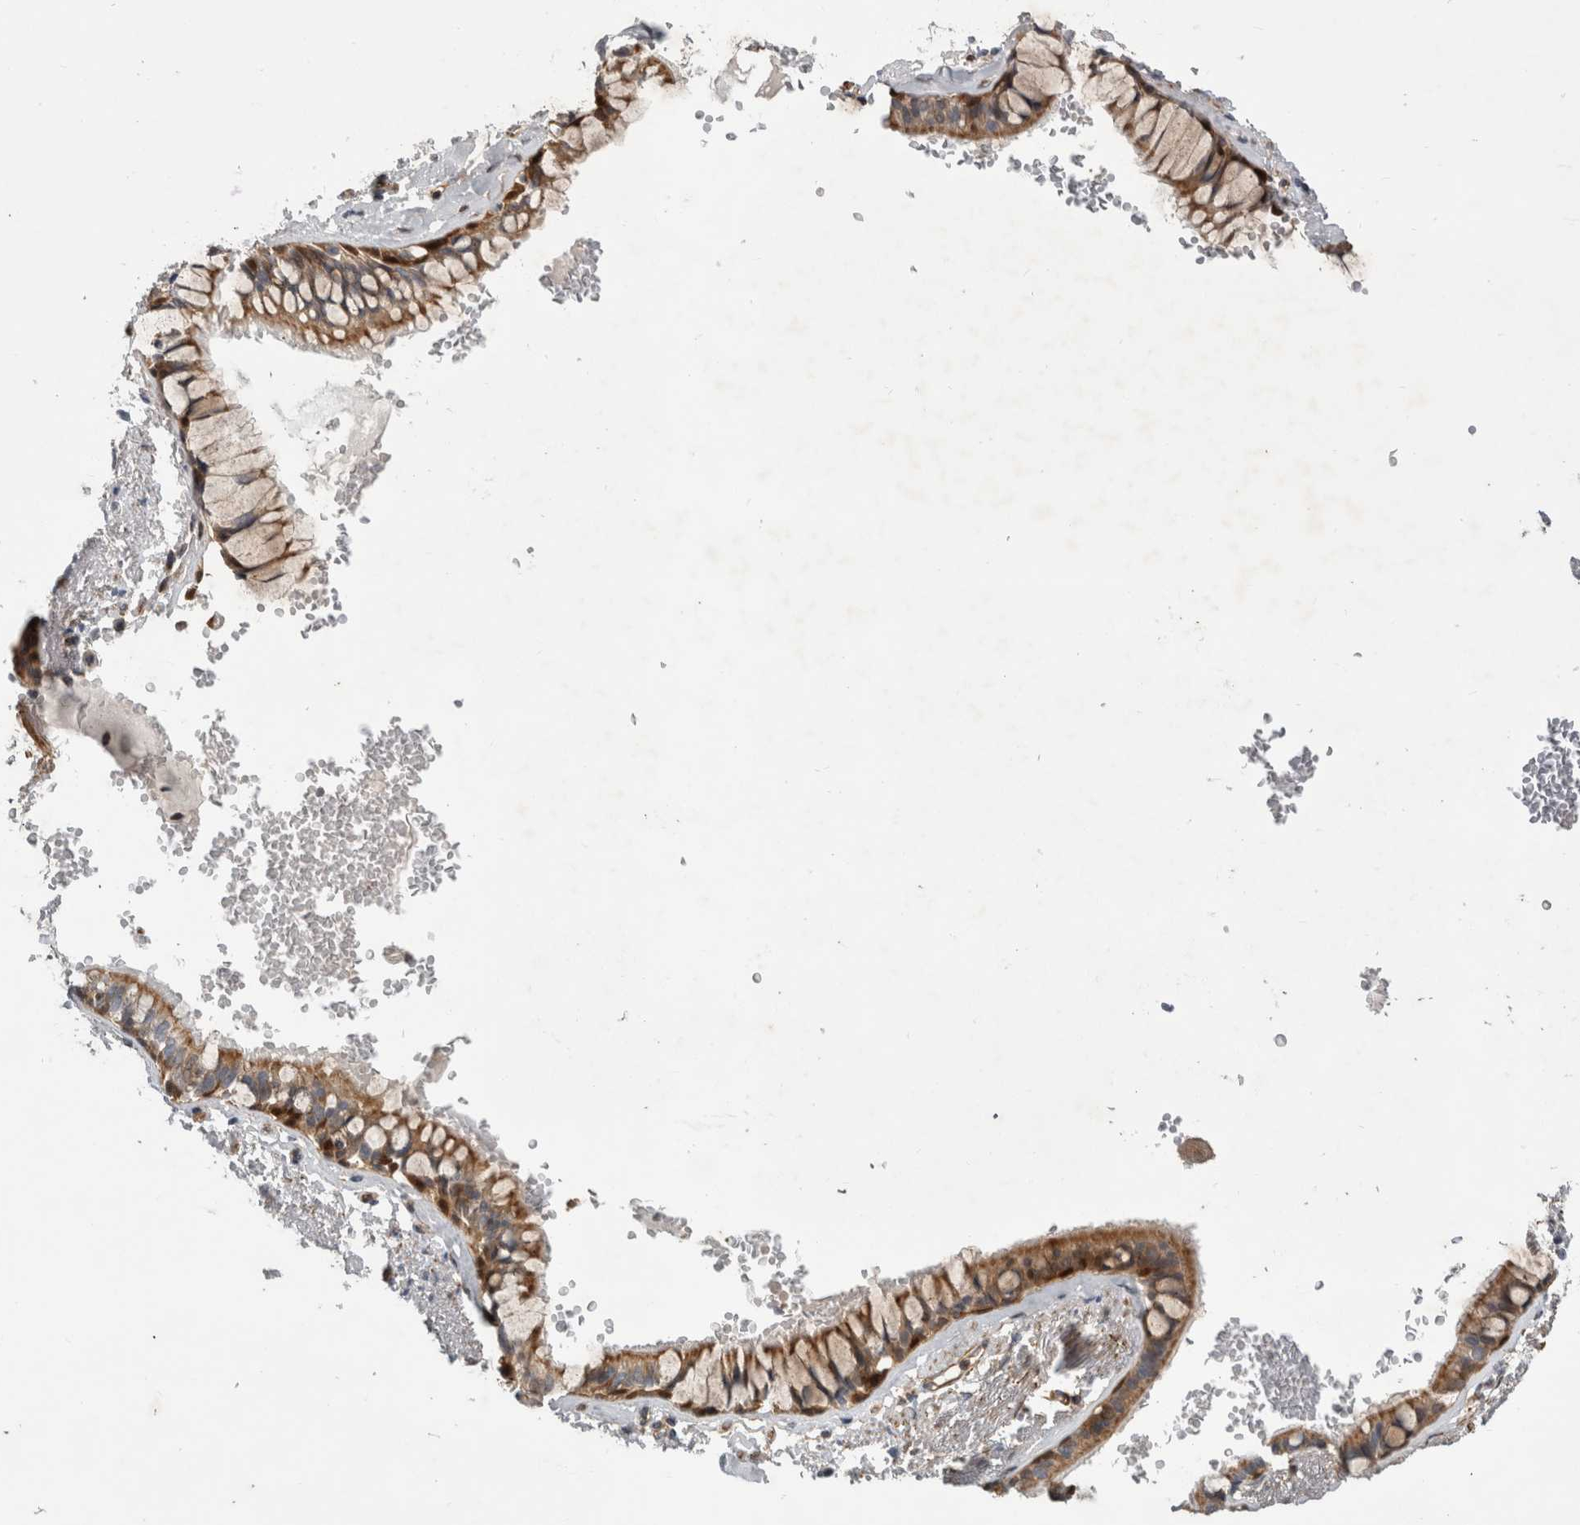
{"staining": {"intensity": "negative", "quantity": "none", "location": "none"}, "tissue": "soft tissue", "cell_type": "Fibroblasts", "image_type": "normal", "snomed": [{"axis": "morphology", "description": "Normal tissue, NOS"}, {"axis": "topography", "description": "Cartilage tissue"}, {"axis": "topography", "description": "Bronchus"}], "caption": "A high-resolution image shows immunohistochemistry staining of unremarkable soft tissue, which shows no significant expression in fibroblasts. (DAB (3,3'-diaminobenzidine) immunohistochemistry with hematoxylin counter stain).", "gene": "SFXN2", "patient": {"sex": "female", "age": 73}}